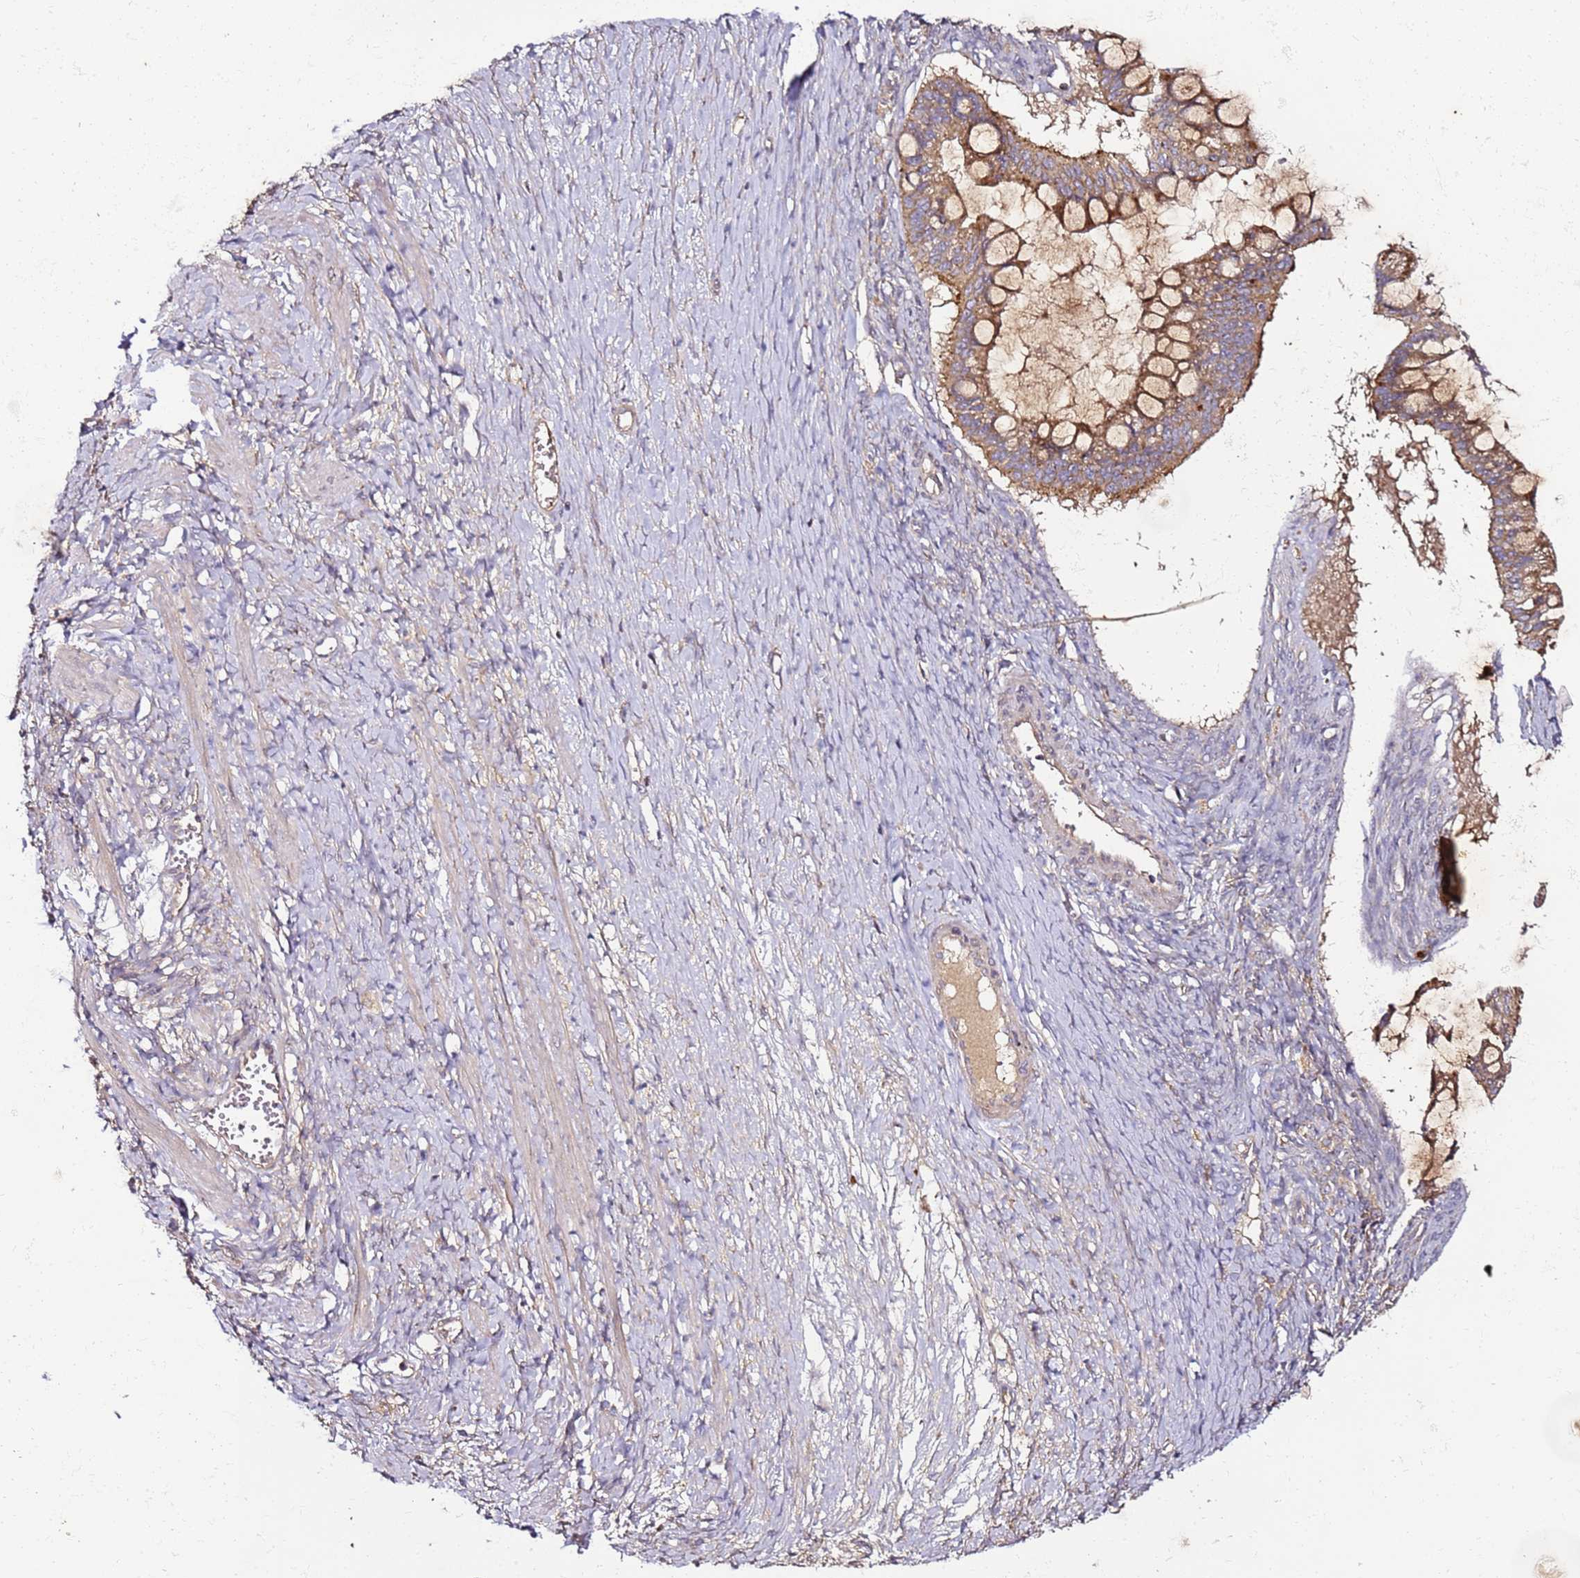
{"staining": {"intensity": "moderate", "quantity": ">75%", "location": "cytoplasmic/membranous"}, "tissue": "ovarian cancer", "cell_type": "Tumor cells", "image_type": "cancer", "snomed": [{"axis": "morphology", "description": "Cystadenocarcinoma, mucinous, NOS"}, {"axis": "topography", "description": "Ovary"}], "caption": "Ovarian cancer (mucinous cystadenocarcinoma) stained with immunohistochemistry exhibits moderate cytoplasmic/membranous positivity in about >75% of tumor cells.", "gene": "KRTAP21-3", "patient": {"sex": "female", "age": 73}}